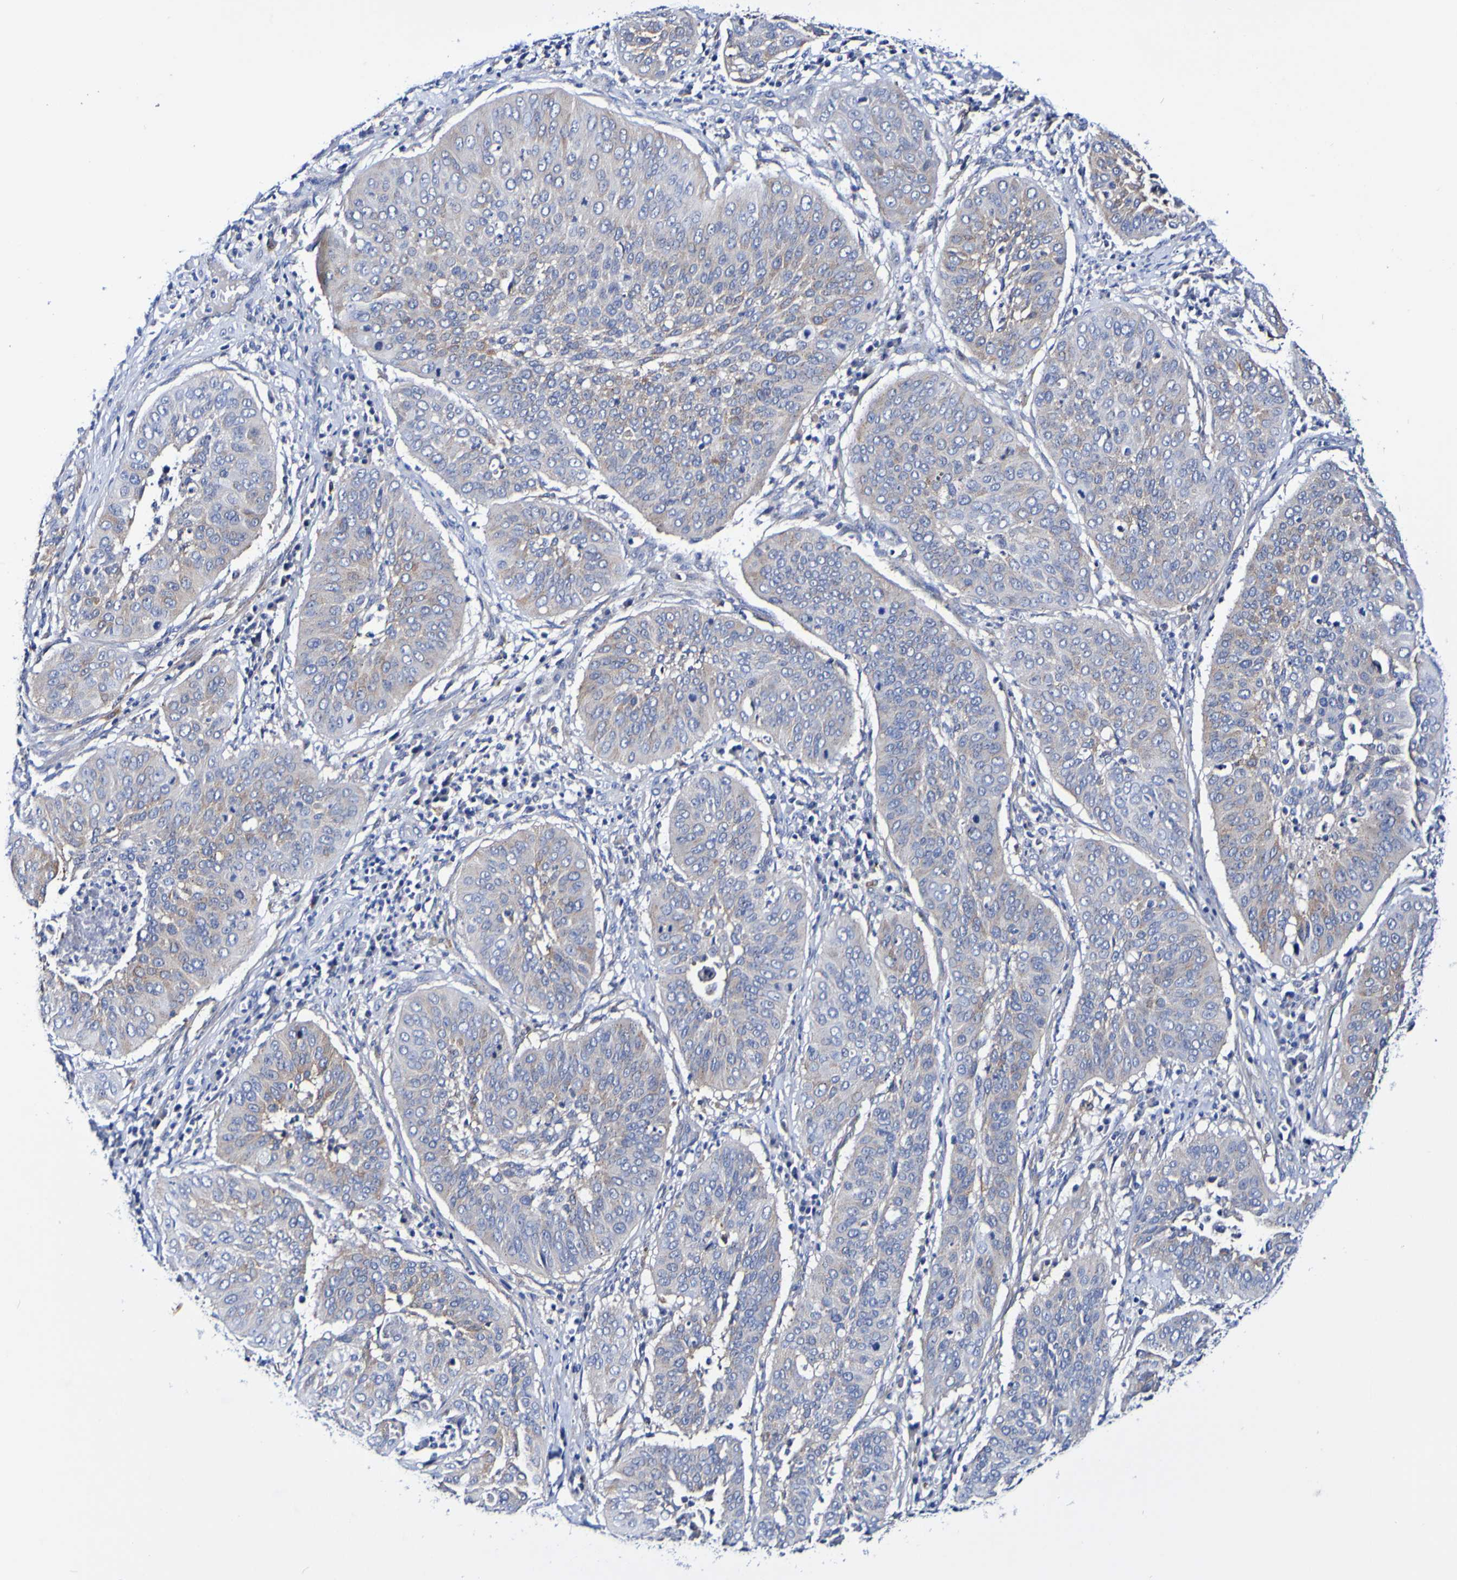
{"staining": {"intensity": "negative", "quantity": "none", "location": "none"}, "tissue": "cervical cancer", "cell_type": "Tumor cells", "image_type": "cancer", "snomed": [{"axis": "morphology", "description": "Normal tissue, NOS"}, {"axis": "morphology", "description": "Squamous cell carcinoma, NOS"}, {"axis": "topography", "description": "Cervix"}], "caption": "Immunohistochemistry photomicrograph of human squamous cell carcinoma (cervical) stained for a protein (brown), which reveals no staining in tumor cells. (DAB IHC with hematoxylin counter stain).", "gene": "SEZ6", "patient": {"sex": "female", "age": 39}}